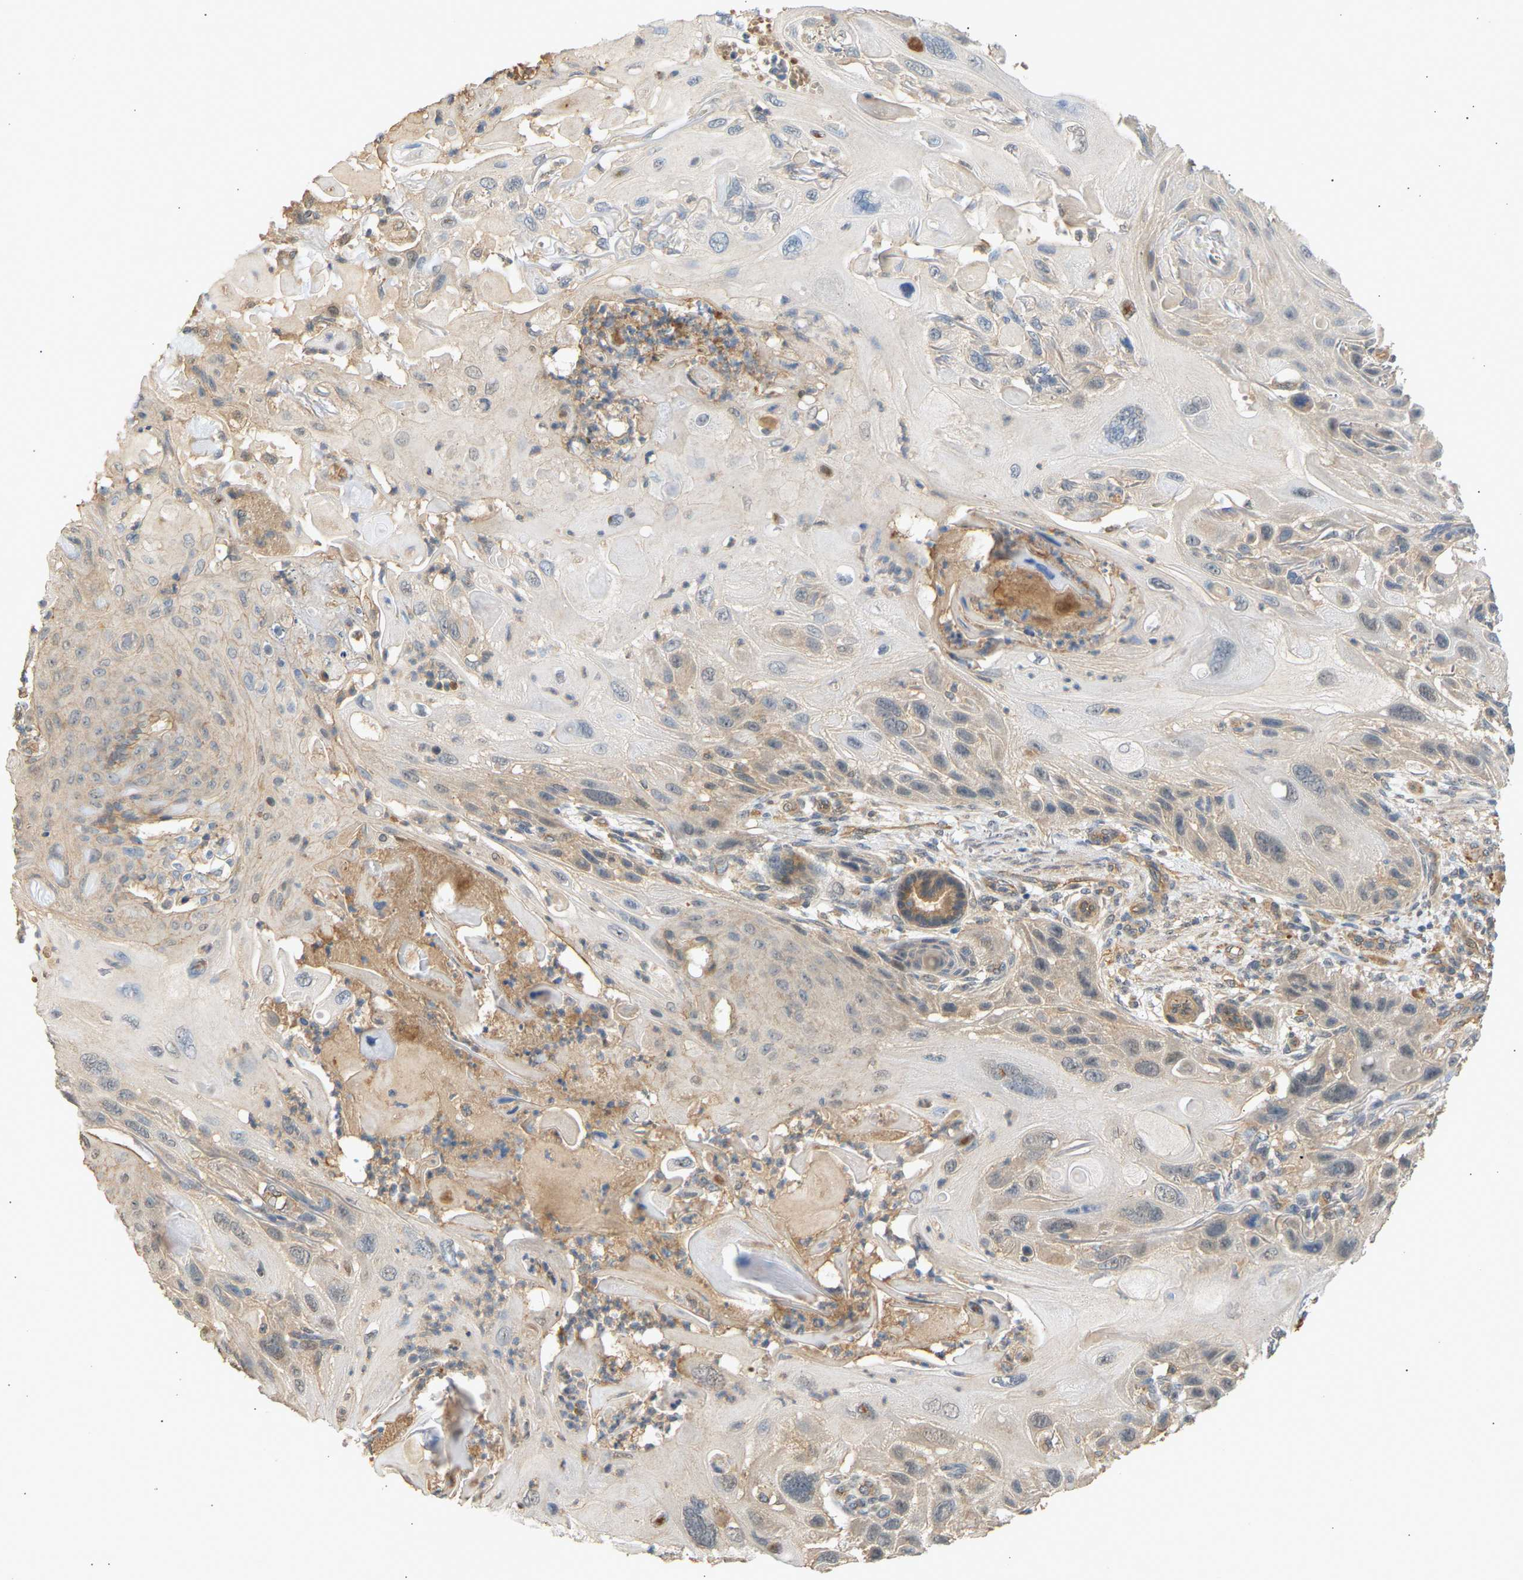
{"staining": {"intensity": "weak", "quantity": "<25%", "location": "cytoplasmic/membranous"}, "tissue": "skin cancer", "cell_type": "Tumor cells", "image_type": "cancer", "snomed": [{"axis": "morphology", "description": "Squamous cell carcinoma, NOS"}, {"axis": "topography", "description": "Skin"}], "caption": "Immunohistochemistry (IHC) photomicrograph of neoplastic tissue: human skin cancer stained with DAB shows no significant protein positivity in tumor cells.", "gene": "RGL1", "patient": {"sex": "female", "age": 77}}